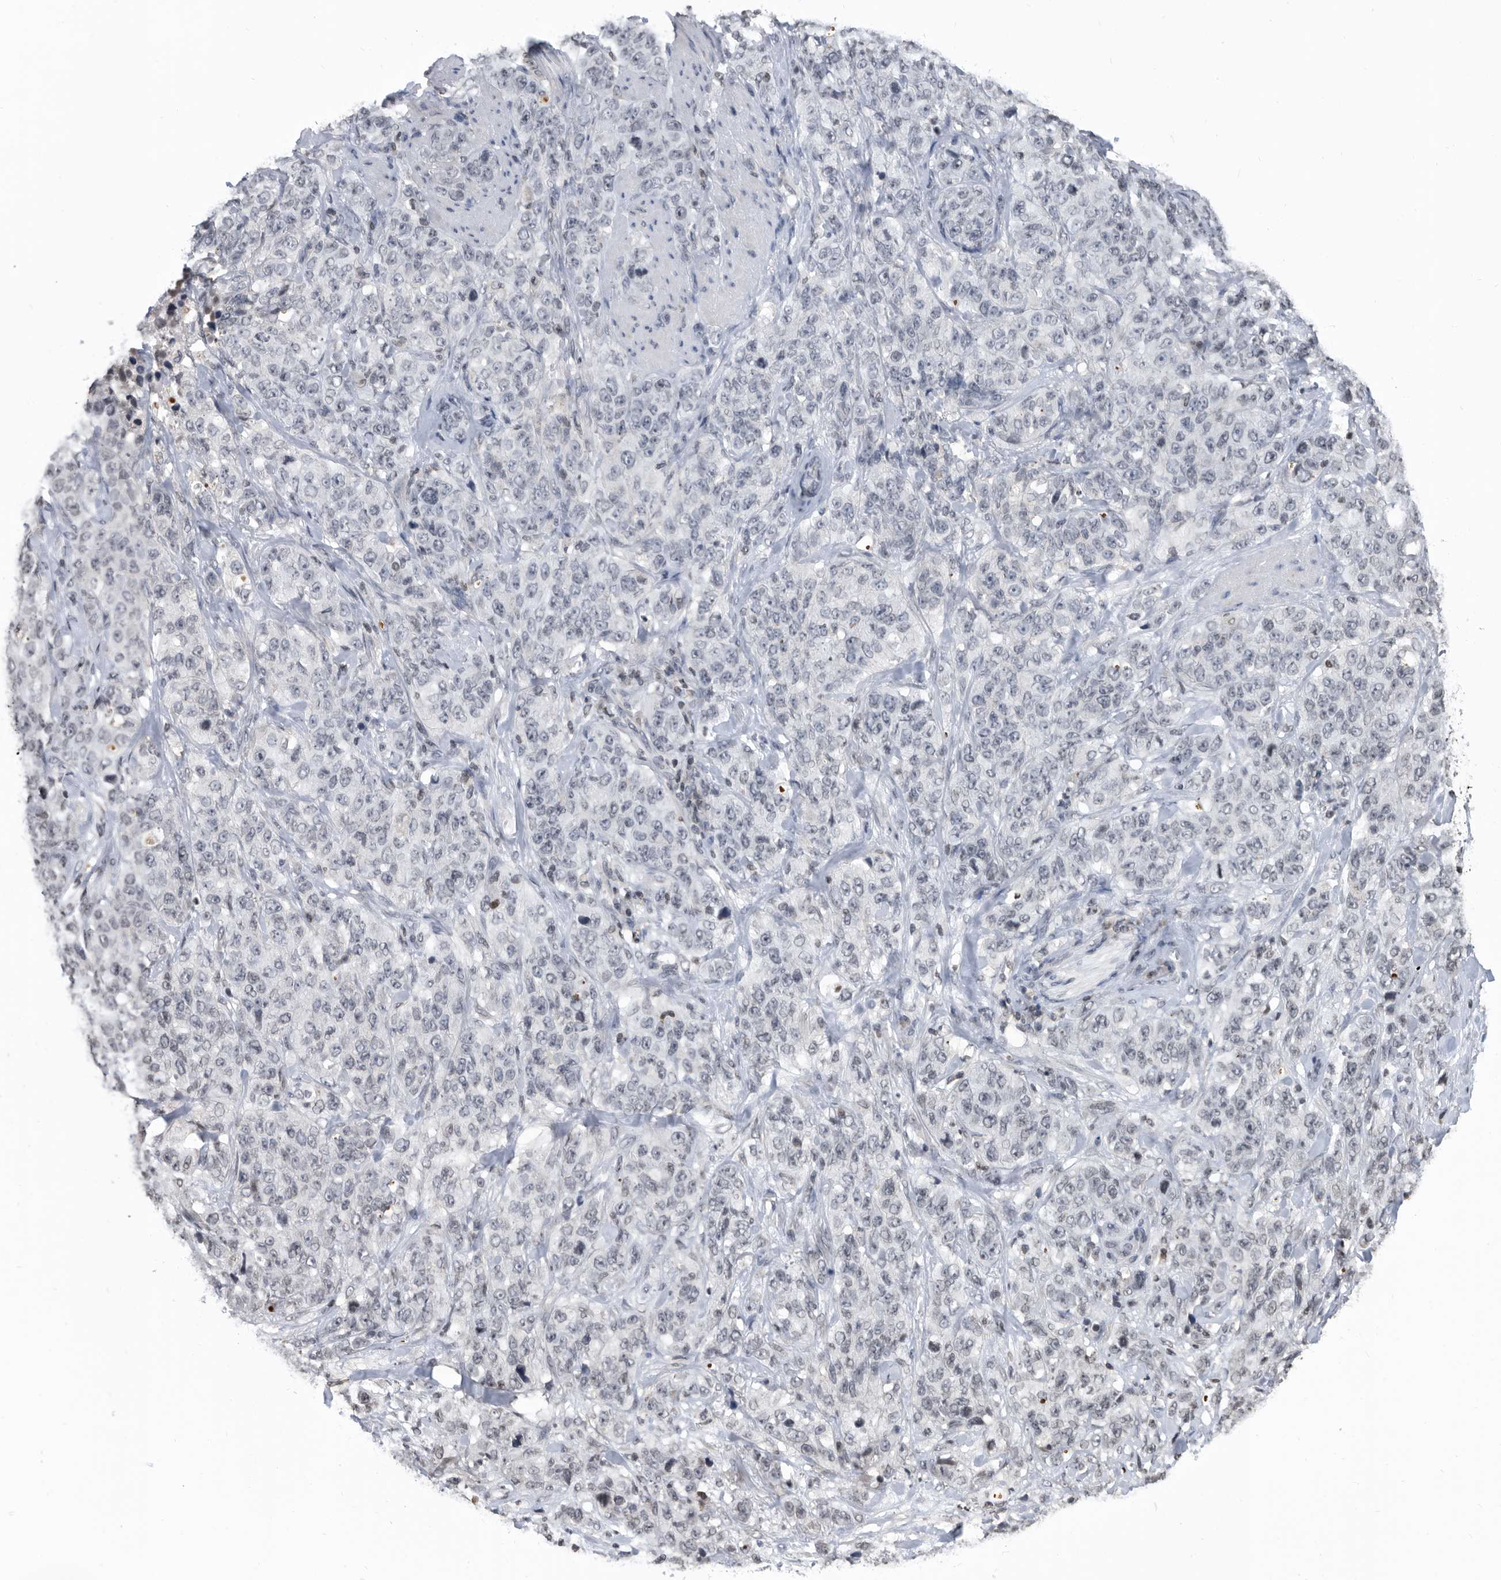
{"staining": {"intensity": "weak", "quantity": "<25%", "location": "nuclear"}, "tissue": "stomach cancer", "cell_type": "Tumor cells", "image_type": "cancer", "snomed": [{"axis": "morphology", "description": "Adenocarcinoma, NOS"}, {"axis": "topography", "description": "Stomach"}], "caption": "Immunohistochemistry micrograph of neoplastic tissue: stomach cancer stained with DAB (3,3'-diaminobenzidine) displays no significant protein expression in tumor cells.", "gene": "TSTD1", "patient": {"sex": "male", "age": 48}}